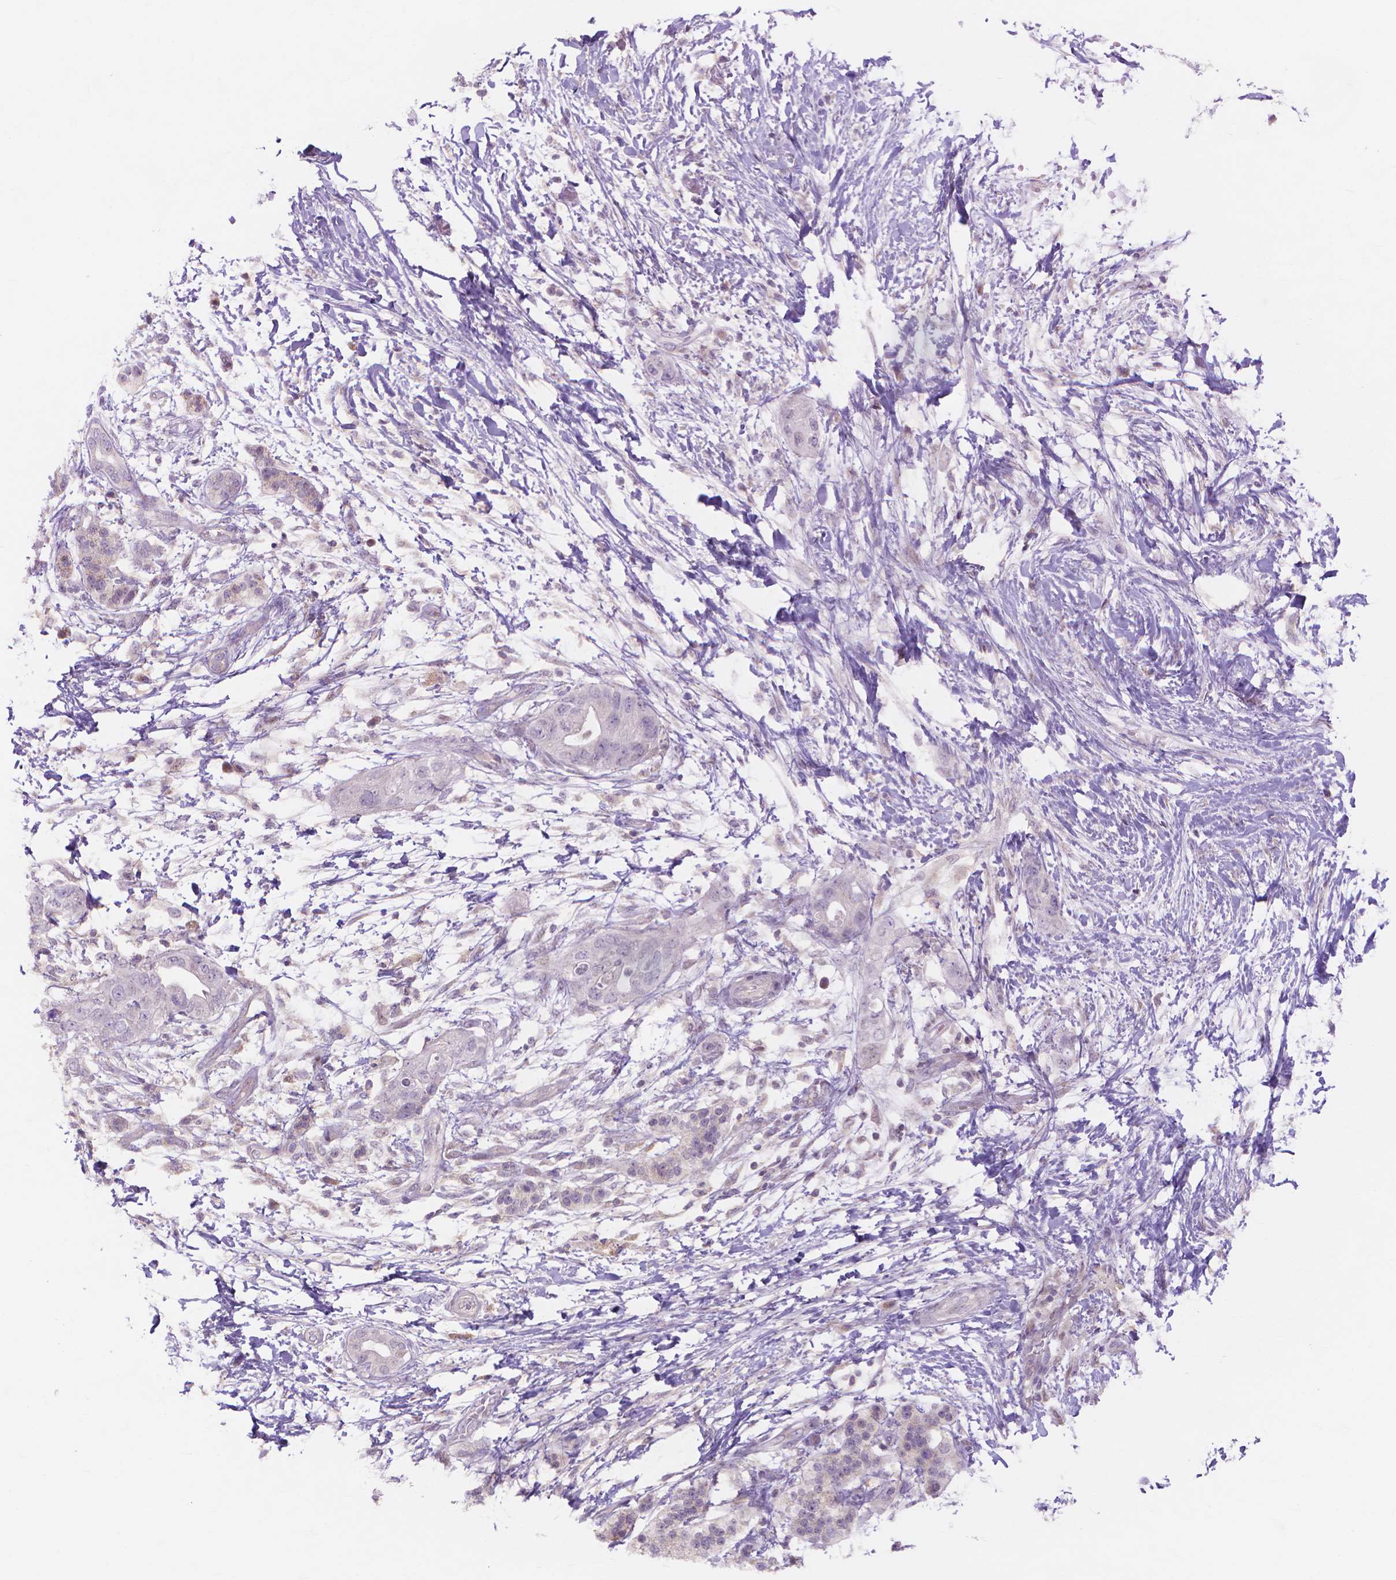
{"staining": {"intensity": "negative", "quantity": "none", "location": "none"}, "tissue": "pancreatic cancer", "cell_type": "Tumor cells", "image_type": "cancer", "snomed": [{"axis": "morphology", "description": "Adenocarcinoma, NOS"}, {"axis": "topography", "description": "Pancreas"}], "caption": "Immunohistochemistry (IHC) image of human pancreatic adenocarcinoma stained for a protein (brown), which displays no staining in tumor cells.", "gene": "PRDM13", "patient": {"sex": "female", "age": 72}}